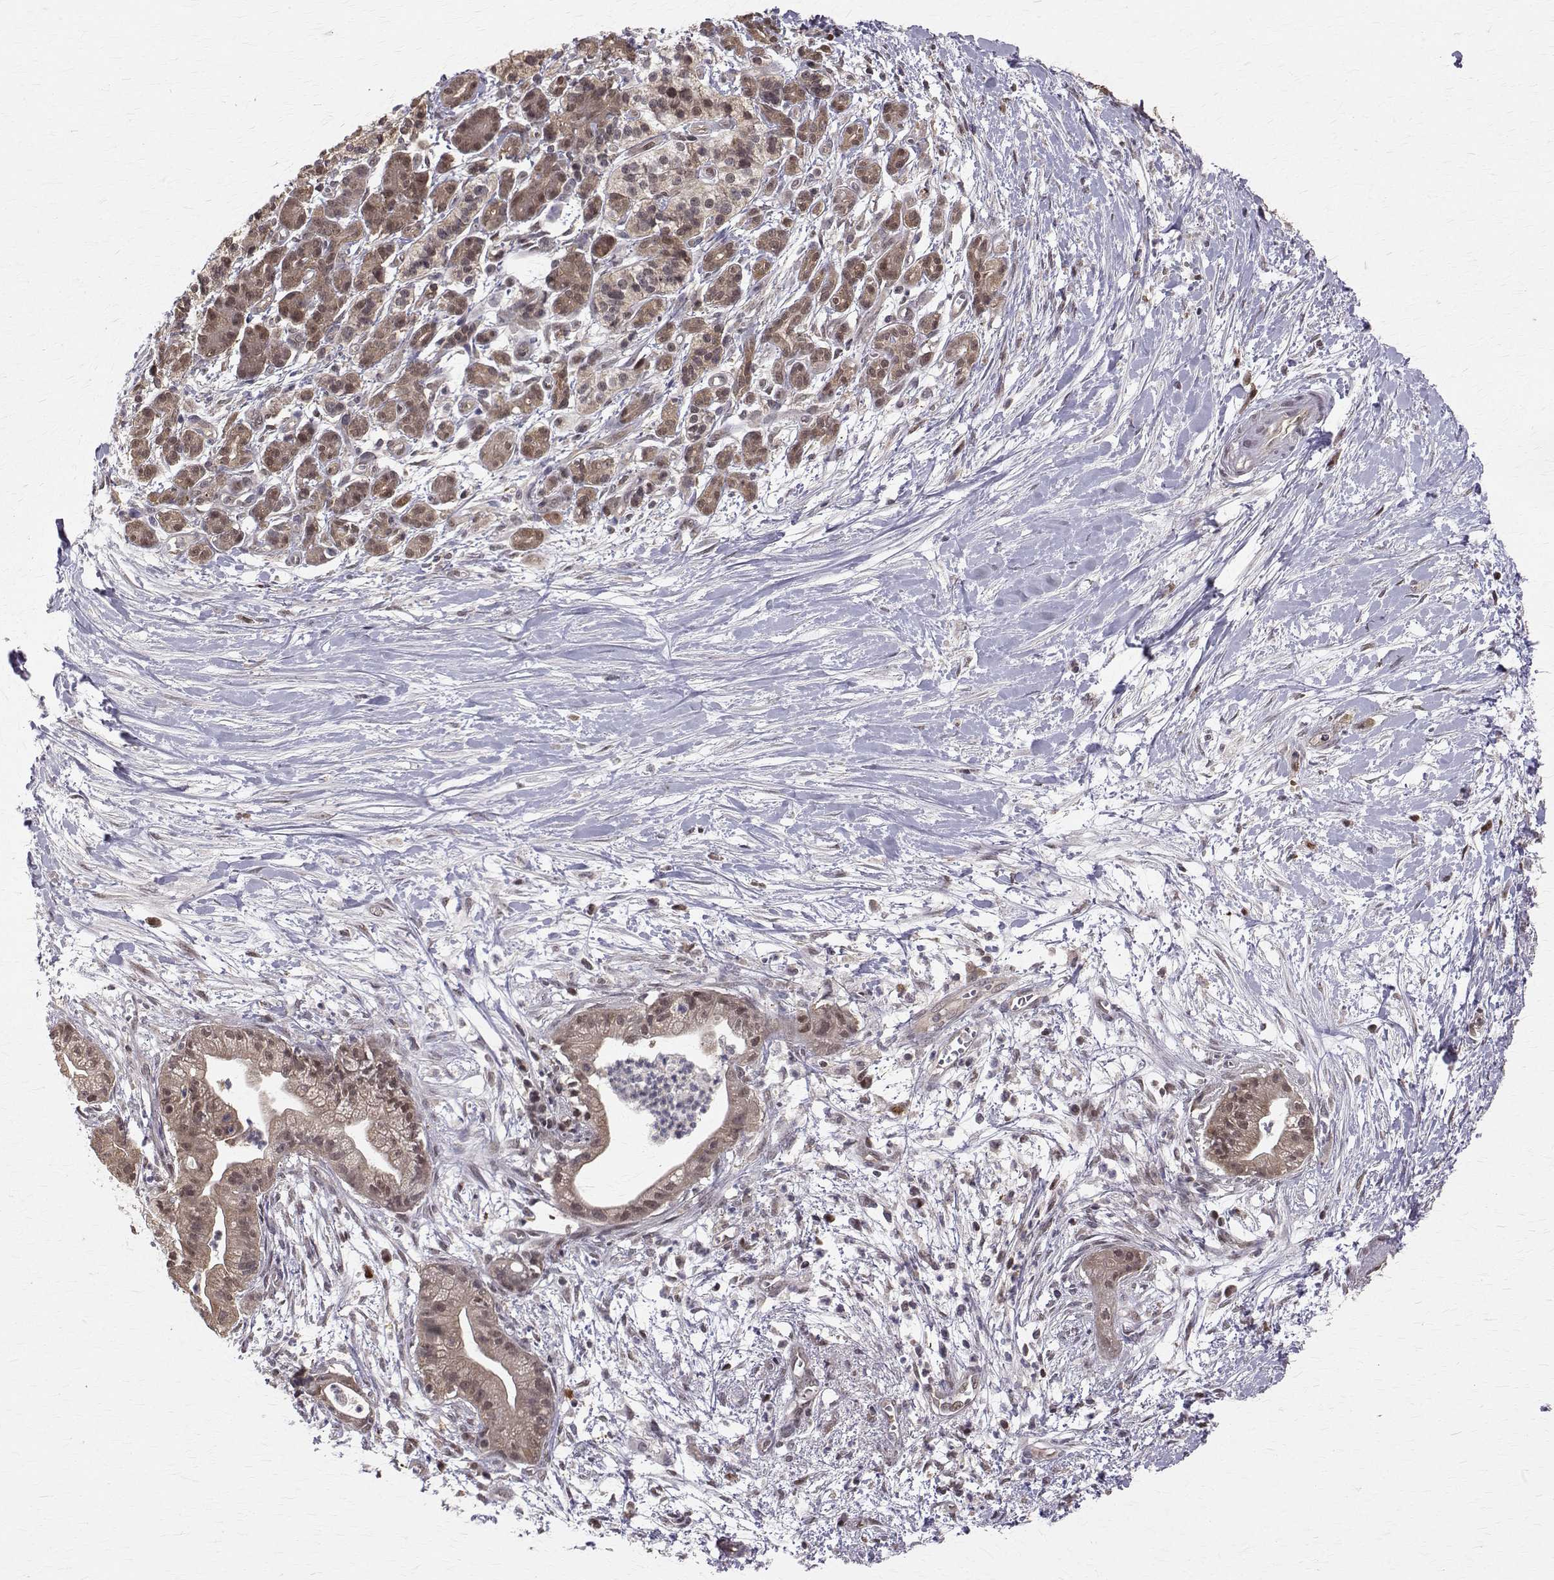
{"staining": {"intensity": "weak", "quantity": ">75%", "location": "cytoplasmic/membranous,nuclear"}, "tissue": "pancreatic cancer", "cell_type": "Tumor cells", "image_type": "cancer", "snomed": [{"axis": "morphology", "description": "Normal tissue, NOS"}, {"axis": "morphology", "description": "Adenocarcinoma, NOS"}, {"axis": "topography", "description": "Lymph node"}, {"axis": "topography", "description": "Pancreas"}], "caption": "High-magnification brightfield microscopy of pancreatic cancer stained with DAB (3,3'-diaminobenzidine) (brown) and counterstained with hematoxylin (blue). tumor cells exhibit weak cytoplasmic/membranous and nuclear expression is appreciated in about>75% of cells.", "gene": "NIF3L1", "patient": {"sex": "female", "age": 58}}